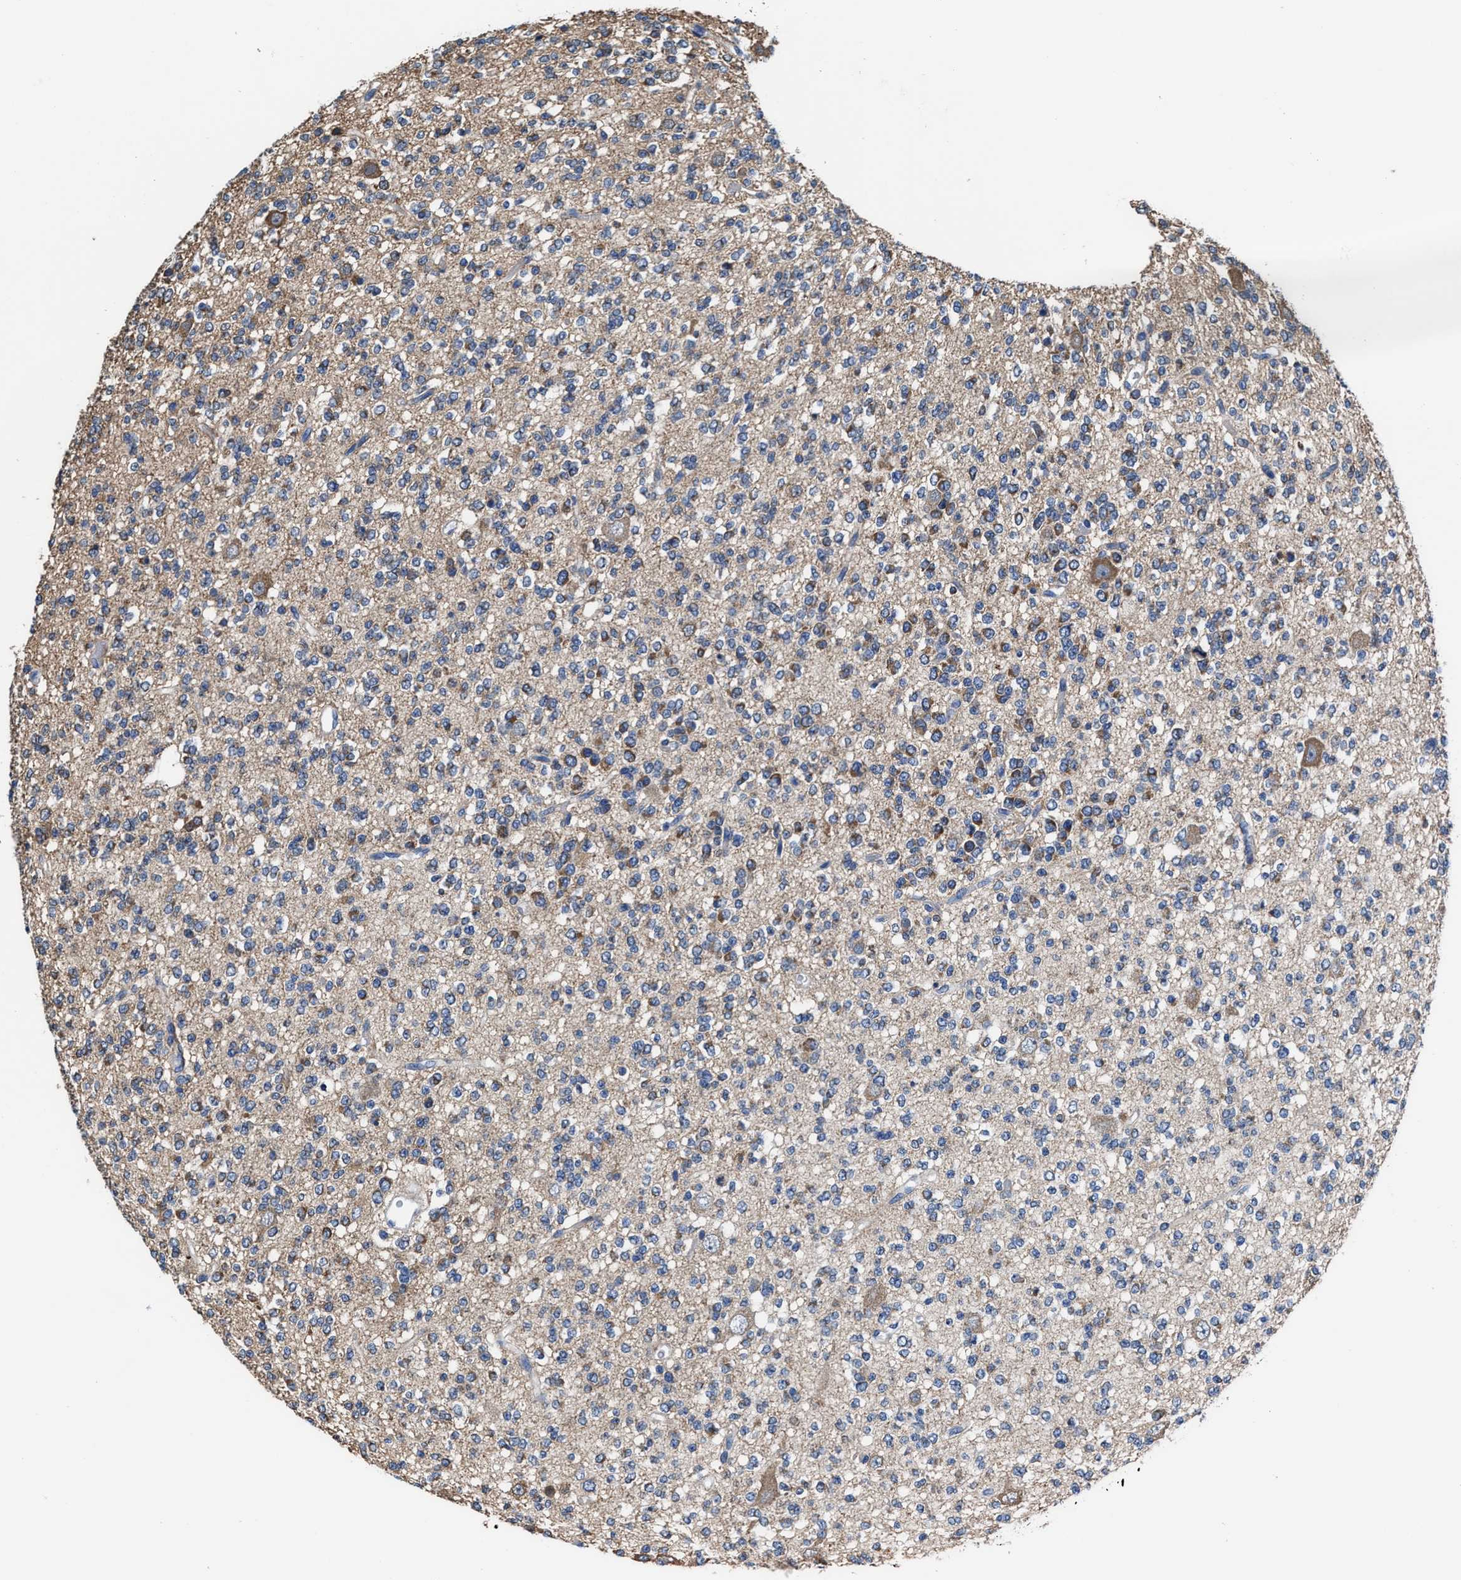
{"staining": {"intensity": "moderate", "quantity": "25%-75%", "location": "cytoplasmic/membranous"}, "tissue": "glioma", "cell_type": "Tumor cells", "image_type": "cancer", "snomed": [{"axis": "morphology", "description": "Glioma, malignant, Low grade"}, {"axis": "topography", "description": "Brain"}], "caption": "Protein staining displays moderate cytoplasmic/membranous expression in about 25%-75% of tumor cells in glioma.", "gene": "TMEM30A", "patient": {"sex": "male", "age": 38}}